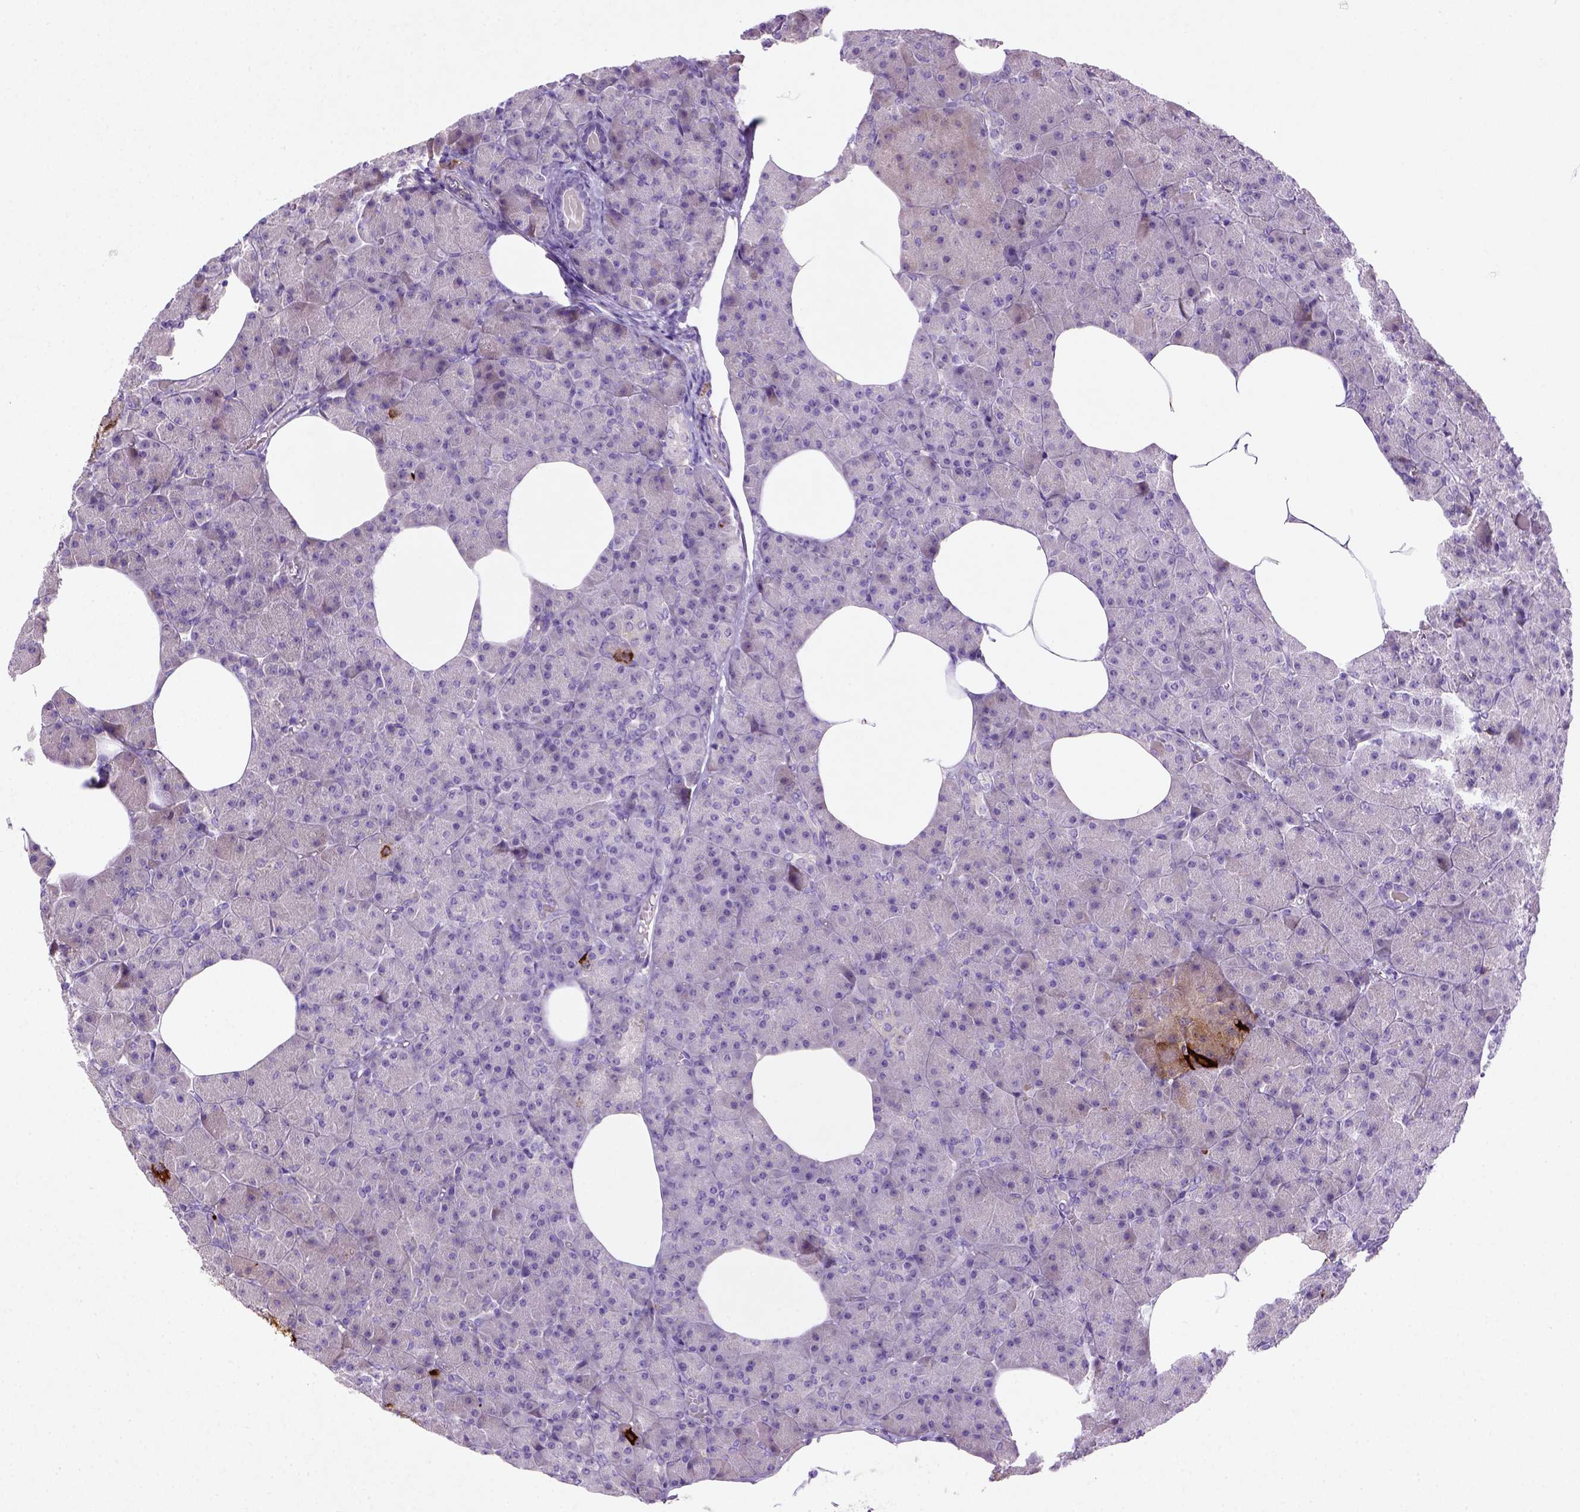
{"staining": {"intensity": "negative", "quantity": "none", "location": "none"}, "tissue": "pancreas", "cell_type": "Exocrine glandular cells", "image_type": "normal", "snomed": [{"axis": "morphology", "description": "Normal tissue, NOS"}, {"axis": "topography", "description": "Pancreas"}], "caption": "Protein analysis of unremarkable pancreas demonstrates no significant expression in exocrine glandular cells.", "gene": "NUDT2", "patient": {"sex": "female", "age": 45}}